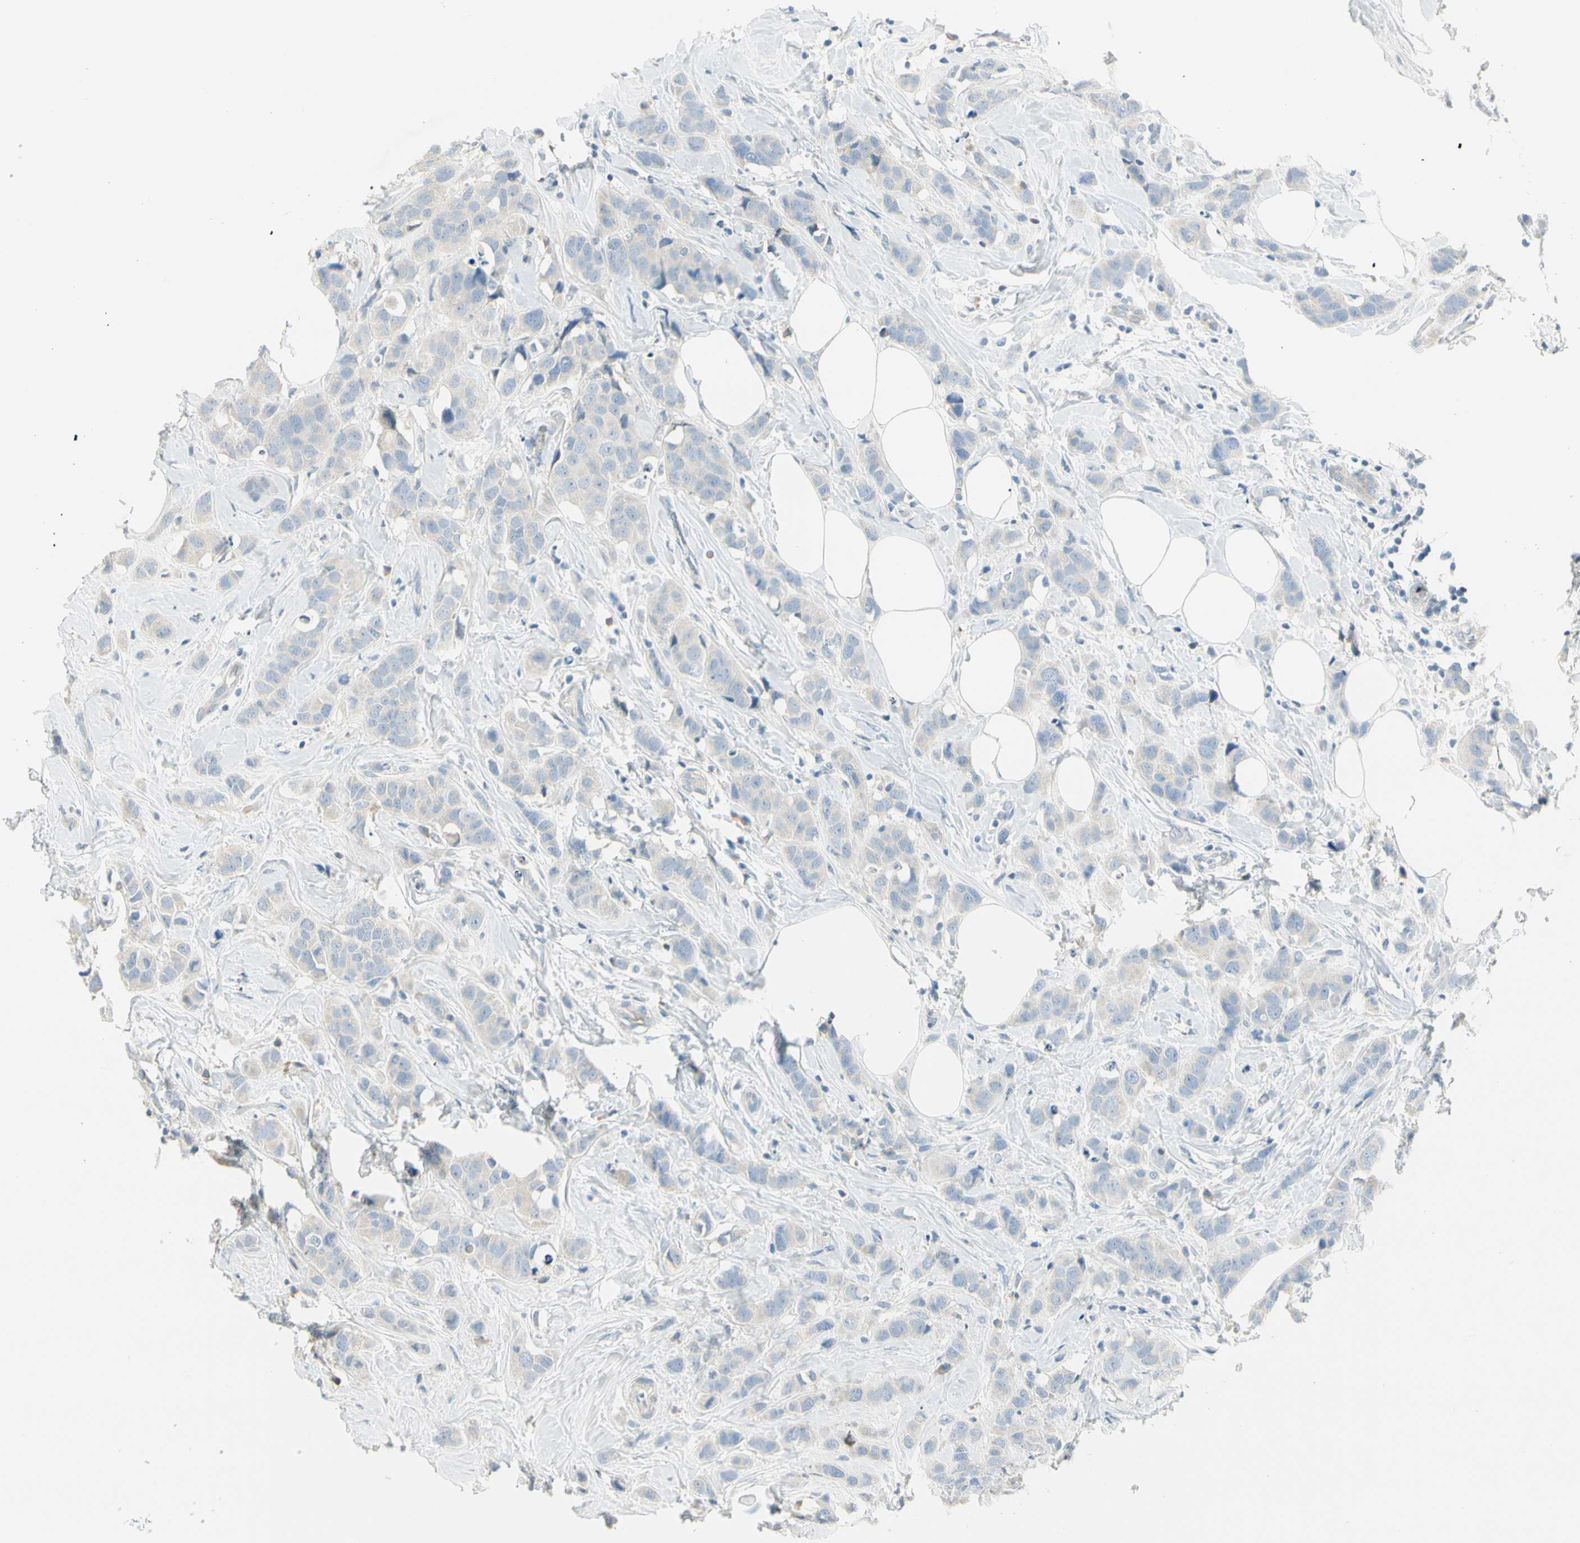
{"staining": {"intensity": "negative", "quantity": "none", "location": "none"}, "tissue": "breast cancer", "cell_type": "Tumor cells", "image_type": "cancer", "snomed": [{"axis": "morphology", "description": "Normal tissue, NOS"}, {"axis": "morphology", "description": "Duct carcinoma"}, {"axis": "topography", "description": "Breast"}], "caption": "The immunohistochemistry (IHC) photomicrograph has no significant expression in tumor cells of invasive ductal carcinoma (breast) tissue. Brightfield microscopy of immunohistochemistry (IHC) stained with DAB (brown) and hematoxylin (blue), captured at high magnification.", "gene": "SLC6A15", "patient": {"sex": "female", "age": 50}}